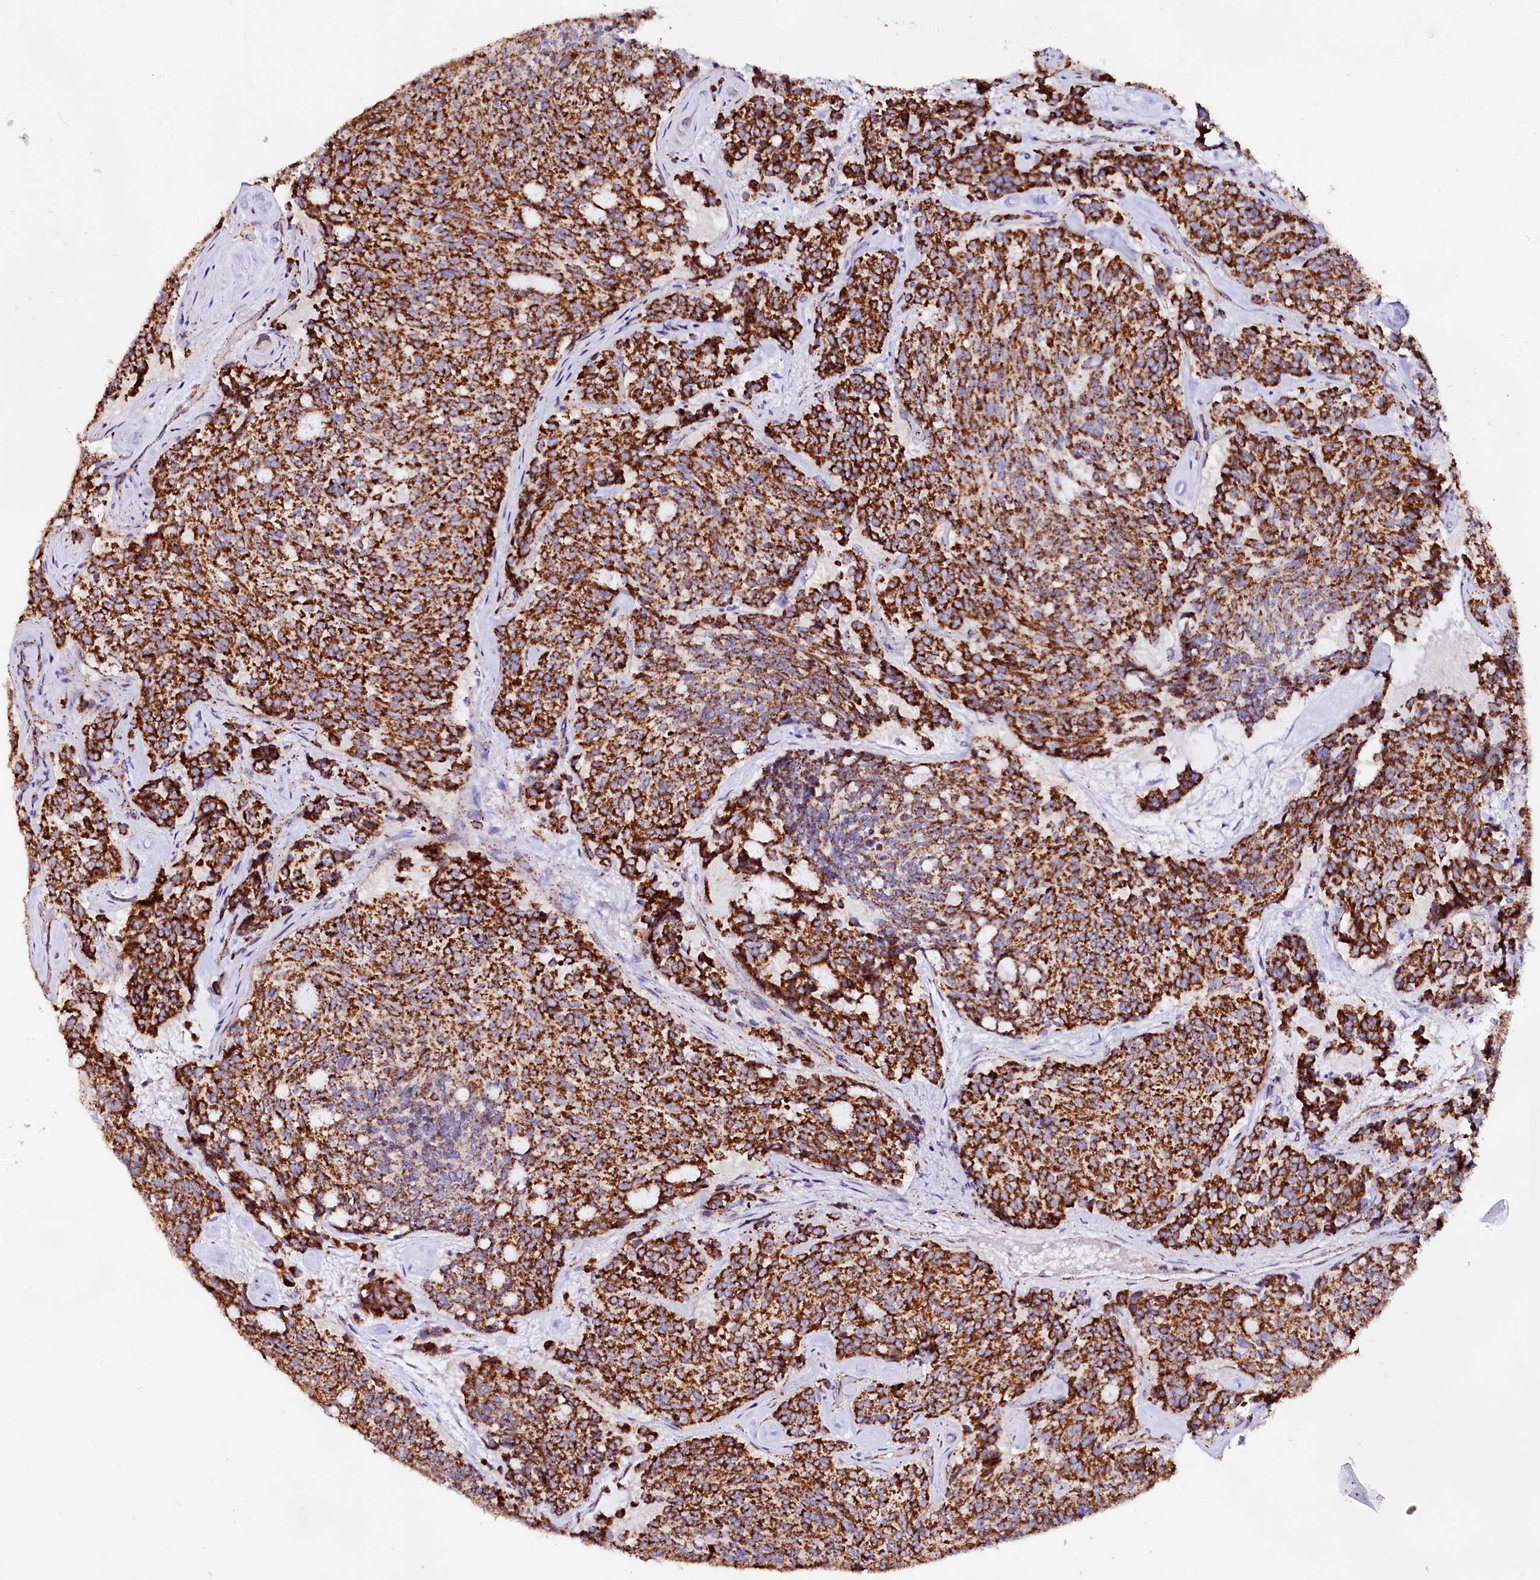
{"staining": {"intensity": "strong", "quantity": ">75%", "location": "cytoplasmic/membranous"}, "tissue": "carcinoid", "cell_type": "Tumor cells", "image_type": "cancer", "snomed": [{"axis": "morphology", "description": "Carcinoid, malignant, NOS"}, {"axis": "topography", "description": "Pancreas"}], "caption": "Protein expression analysis of human carcinoid reveals strong cytoplasmic/membranous expression in about >75% of tumor cells.", "gene": "APLP2", "patient": {"sex": "female", "age": 54}}